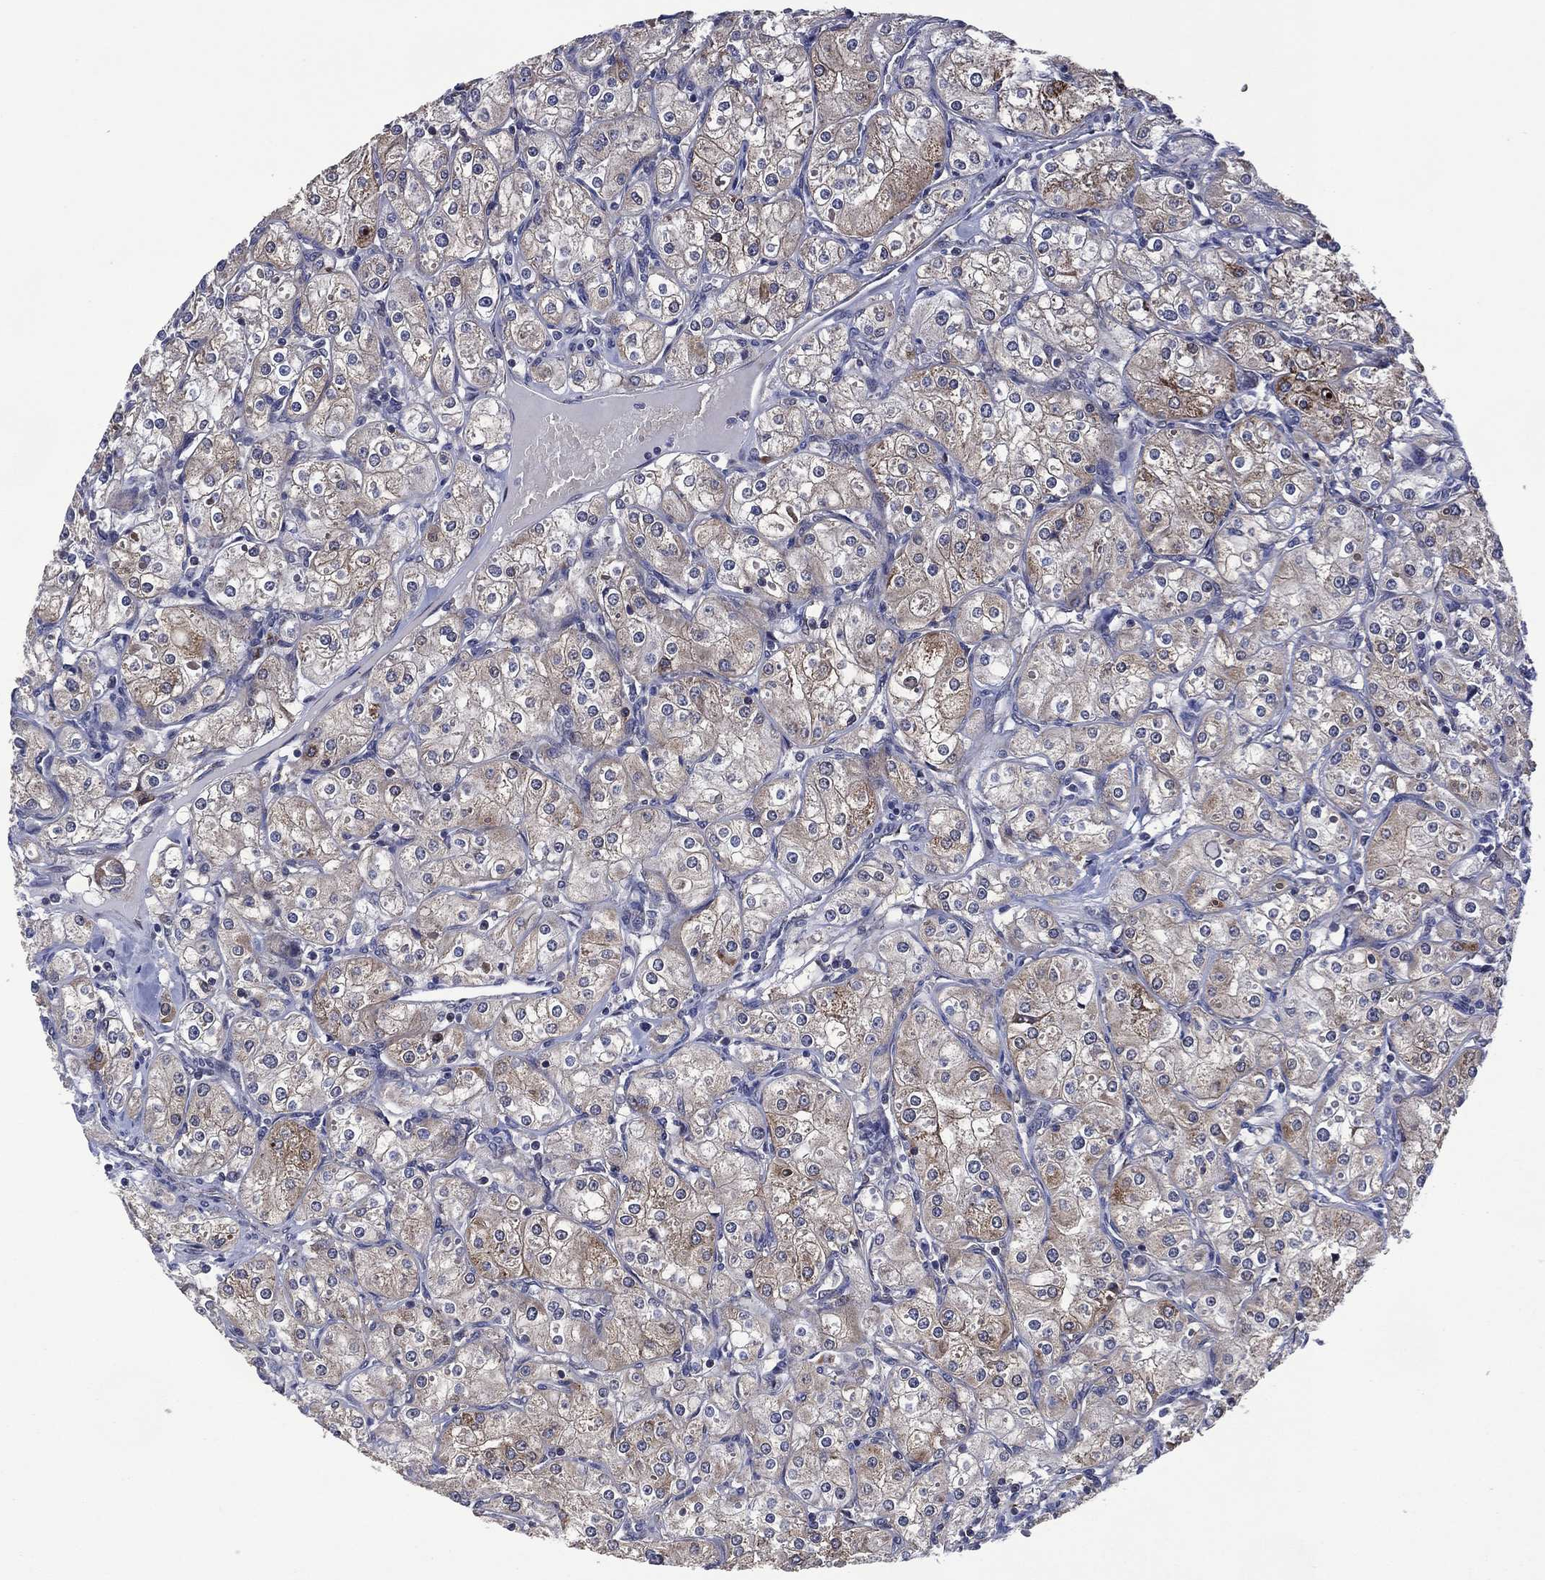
{"staining": {"intensity": "weak", "quantity": ">75%", "location": "cytoplasmic/membranous"}, "tissue": "renal cancer", "cell_type": "Tumor cells", "image_type": "cancer", "snomed": [{"axis": "morphology", "description": "Adenocarcinoma, NOS"}, {"axis": "topography", "description": "Kidney"}], "caption": "Immunohistochemical staining of renal adenocarcinoma exhibits weak cytoplasmic/membranous protein staining in about >75% of tumor cells.", "gene": "HTD2", "patient": {"sex": "male", "age": 77}}